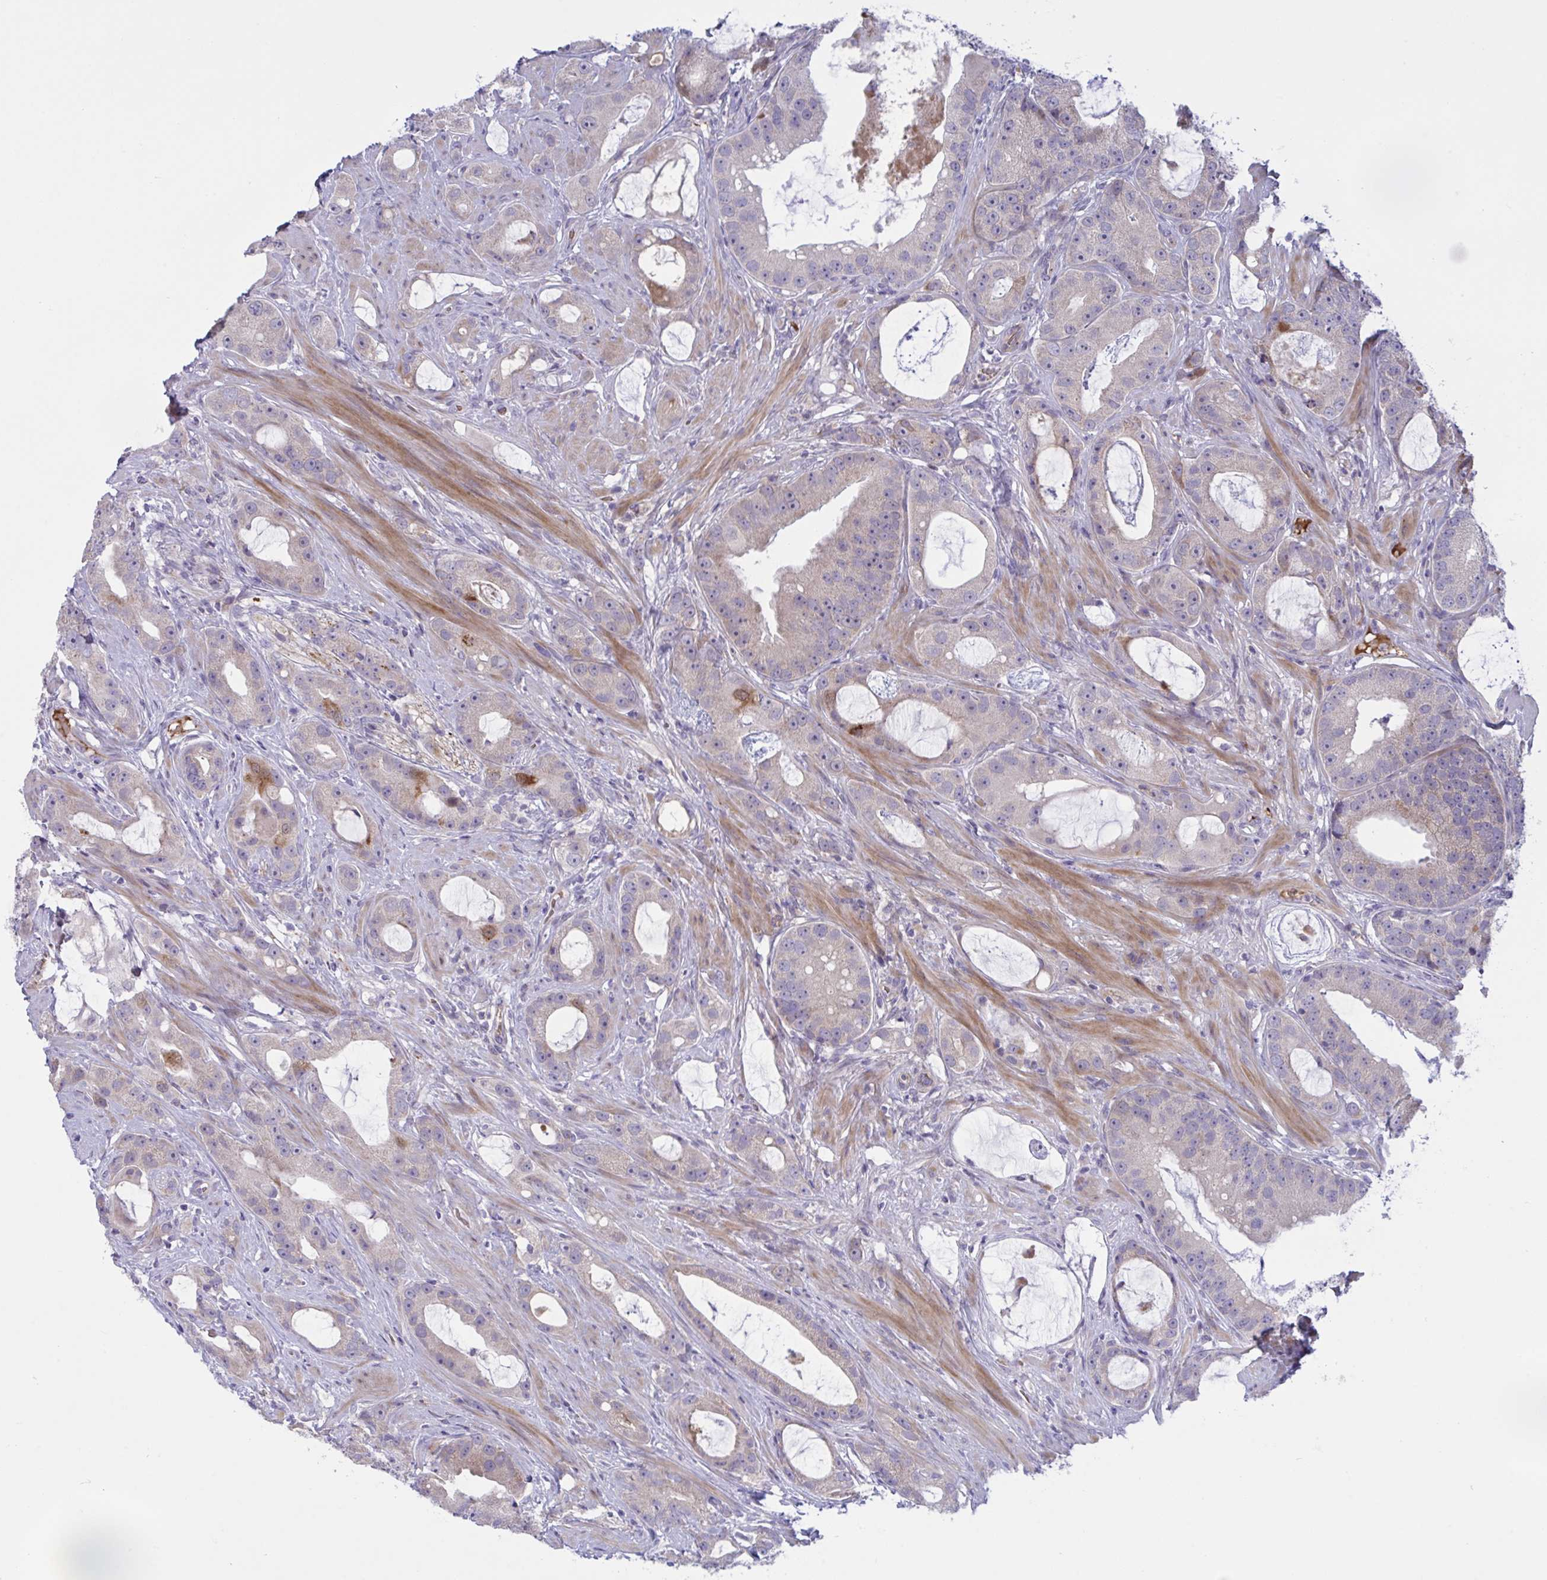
{"staining": {"intensity": "moderate", "quantity": "<25%", "location": "cytoplasmic/membranous"}, "tissue": "prostate cancer", "cell_type": "Tumor cells", "image_type": "cancer", "snomed": [{"axis": "morphology", "description": "Adenocarcinoma, High grade"}, {"axis": "topography", "description": "Prostate"}], "caption": "Human prostate cancer stained for a protein (brown) reveals moderate cytoplasmic/membranous positive positivity in approximately <25% of tumor cells.", "gene": "VWC2", "patient": {"sex": "male", "age": 65}}